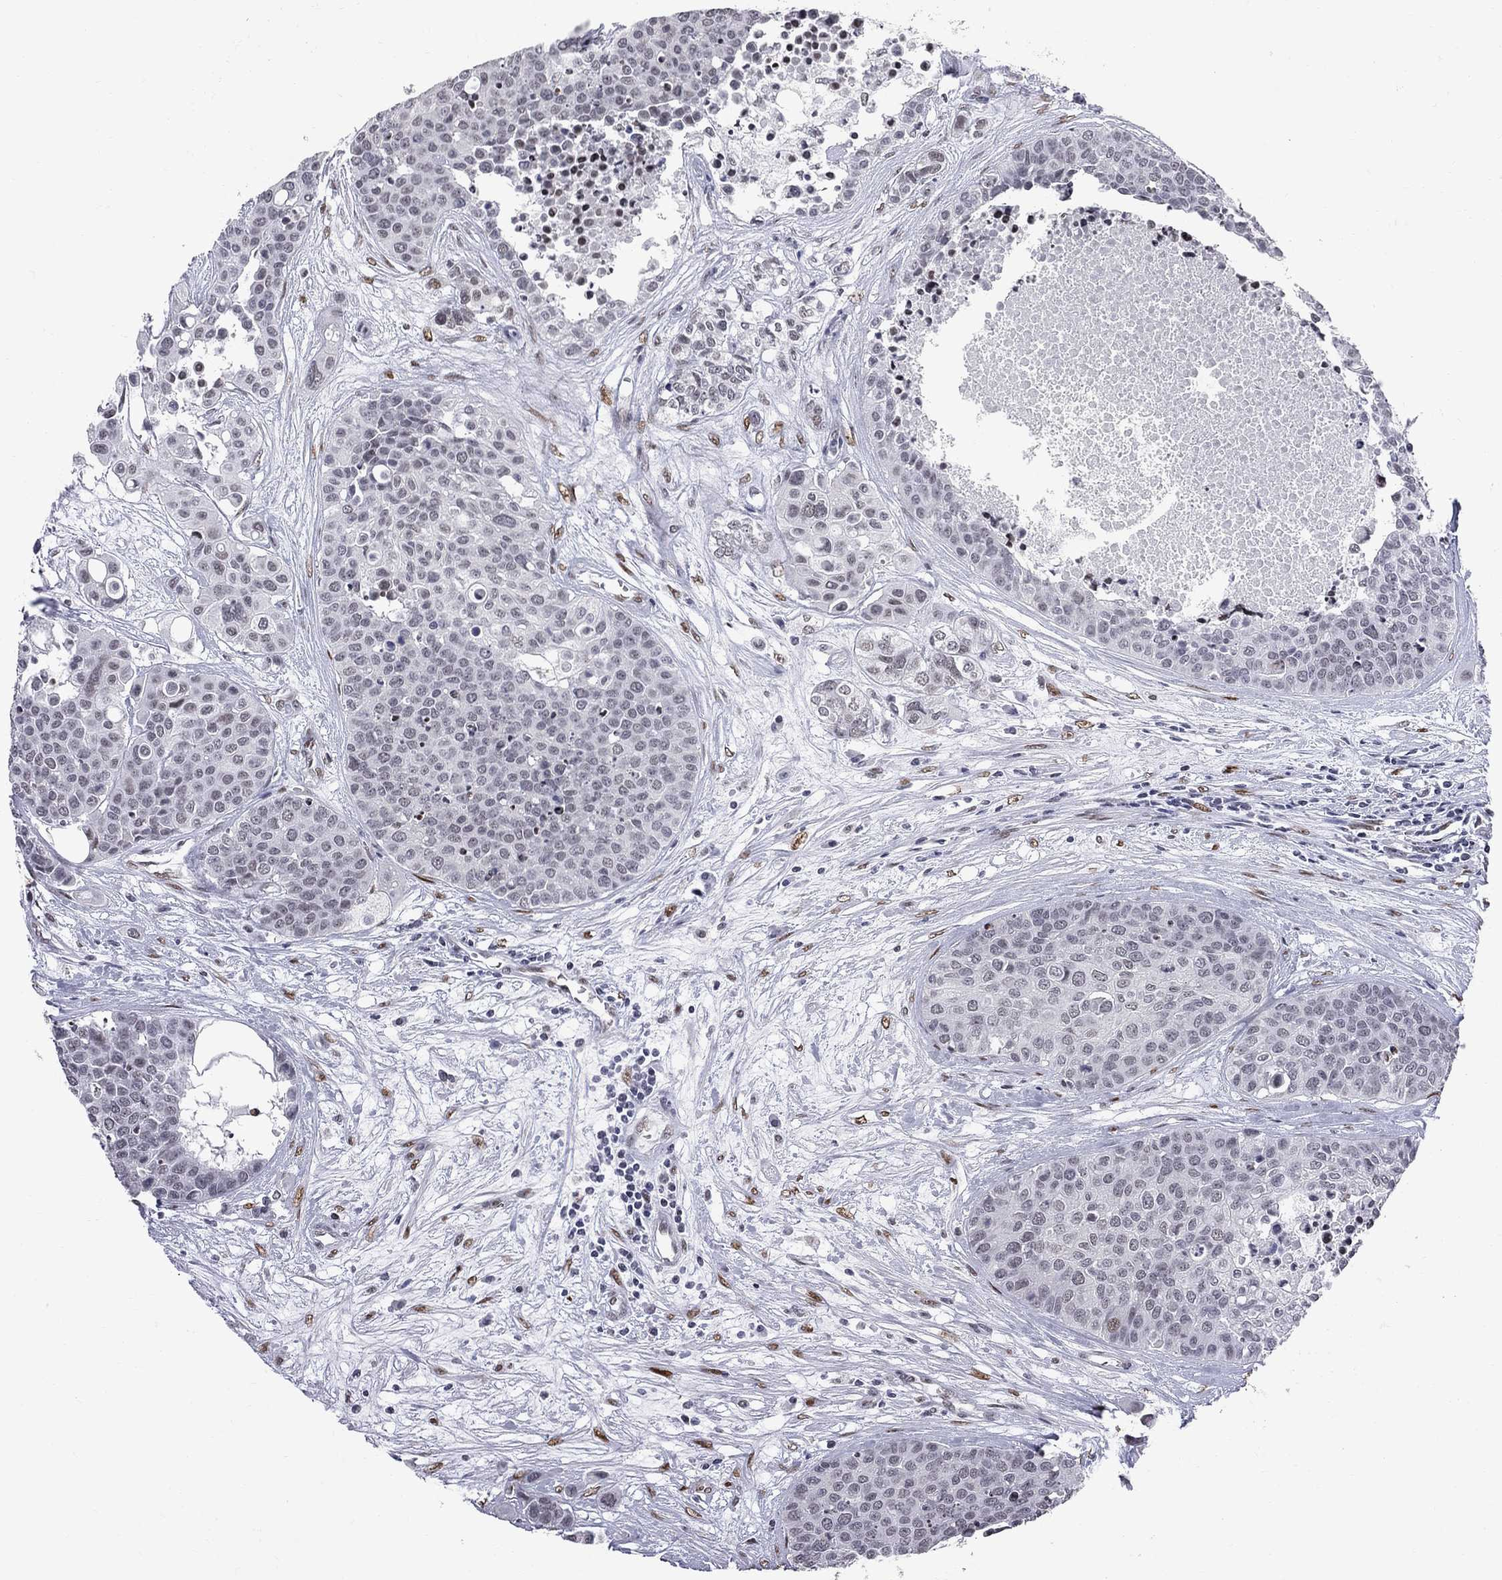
{"staining": {"intensity": "weak", "quantity": "<25%", "location": "nuclear"}, "tissue": "carcinoid", "cell_type": "Tumor cells", "image_type": "cancer", "snomed": [{"axis": "morphology", "description": "Carcinoid, malignant, NOS"}, {"axis": "topography", "description": "Colon"}], "caption": "Immunohistochemistry micrograph of malignant carcinoid stained for a protein (brown), which exhibits no staining in tumor cells.", "gene": "ZBTB47", "patient": {"sex": "male", "age": 81}}